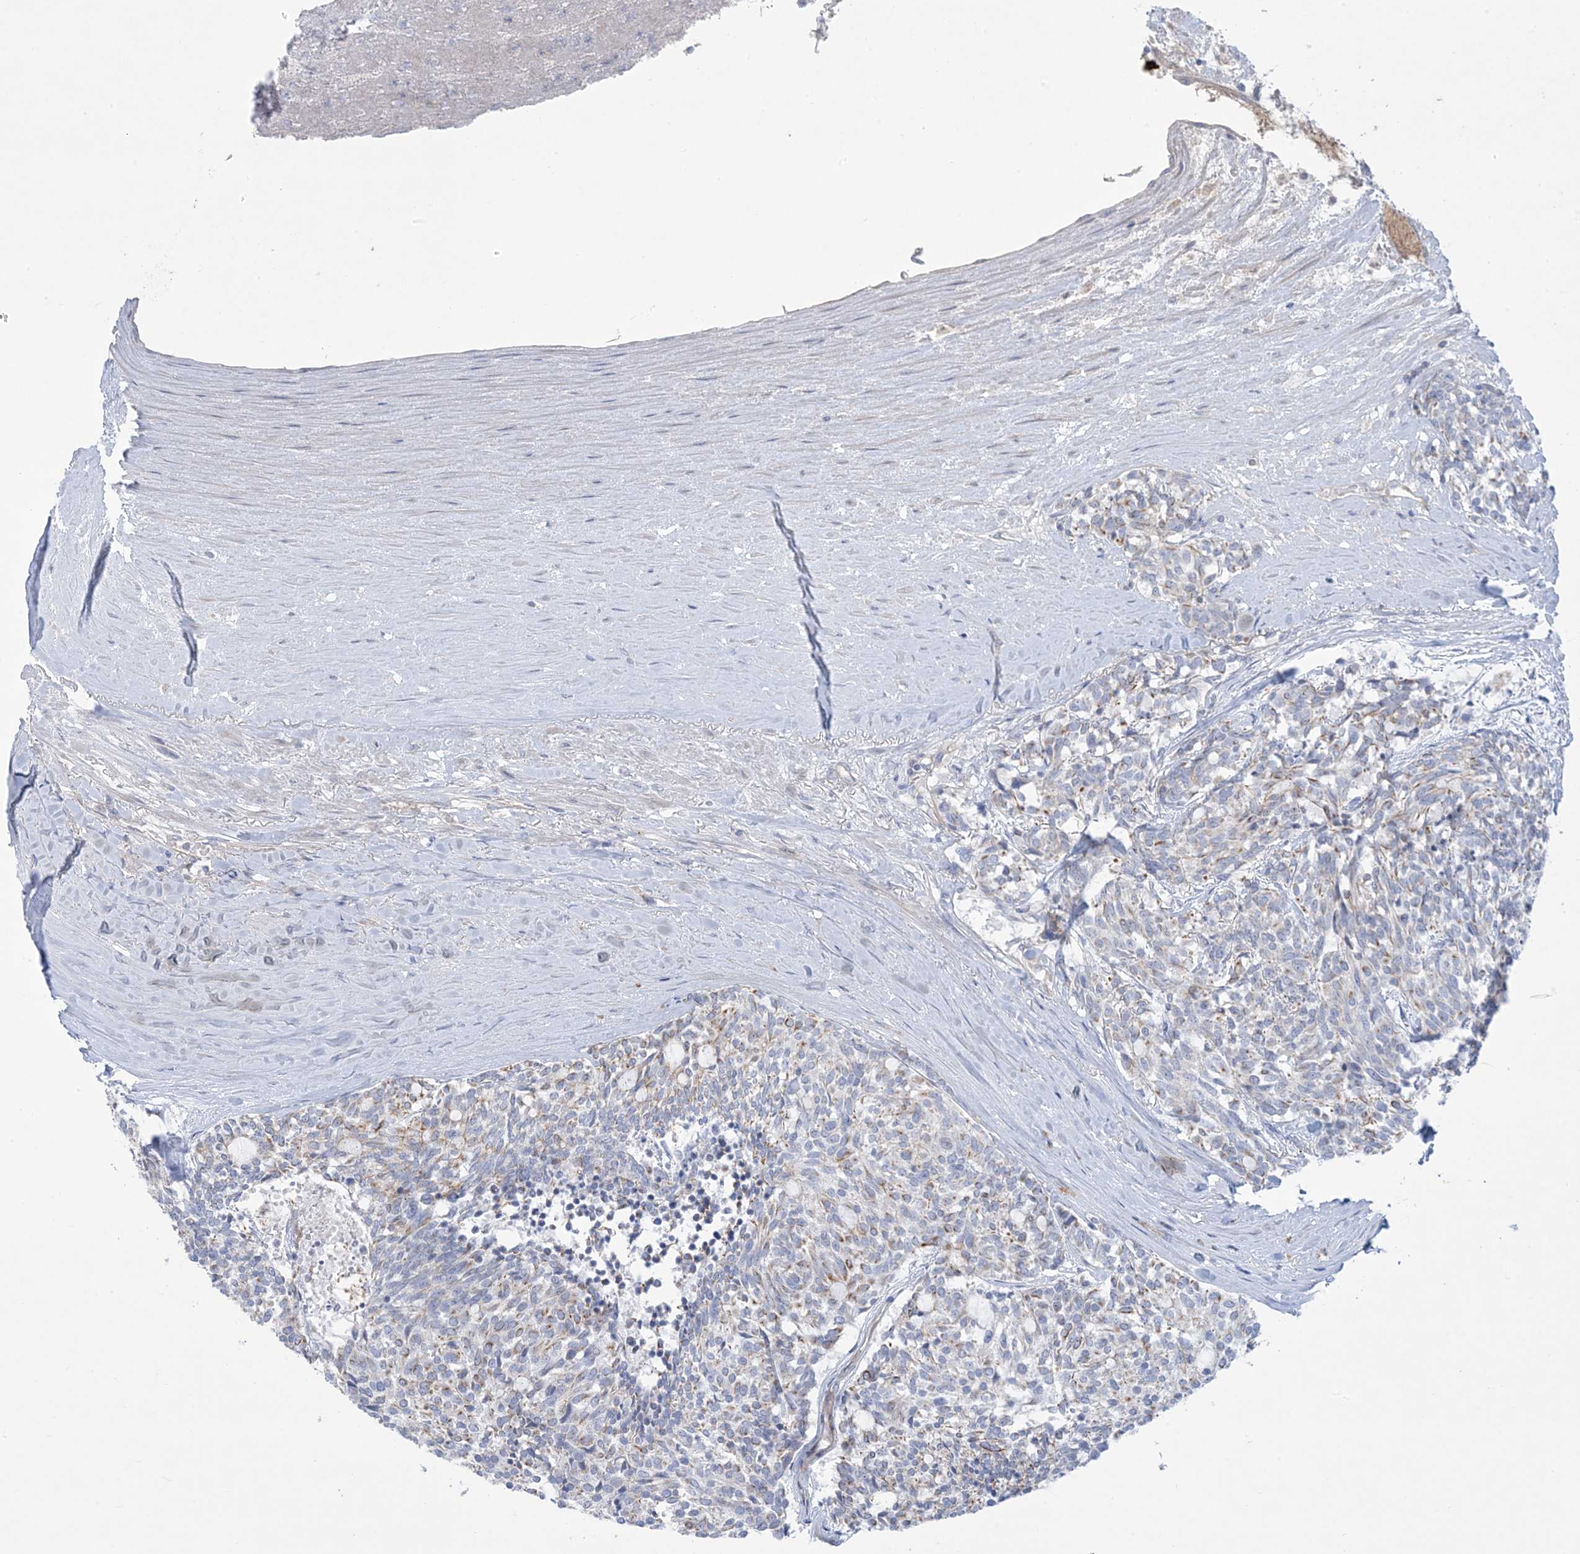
{"staining": {"intensity": "moderate", "quantity": "<25%", "location": "cytoplasmic/membranous"}, "tissue": "carcinoid", "cell_type": "Tumor cells", "image_type": "cancer", "snomed": [{"axis": "morphology", "description": "Carcinoid, malignant, NOS"}, {"axis": "topography", "description": "Pancreas"}], "caption": "DAB immunohistochemical staining of human carcinoid reveals moderate cytoplasmic/membranous protein staining in approximately <25% of tumor cells.", "gene": "ATP11C", "patient": {"sex": "female", "age": 54}}